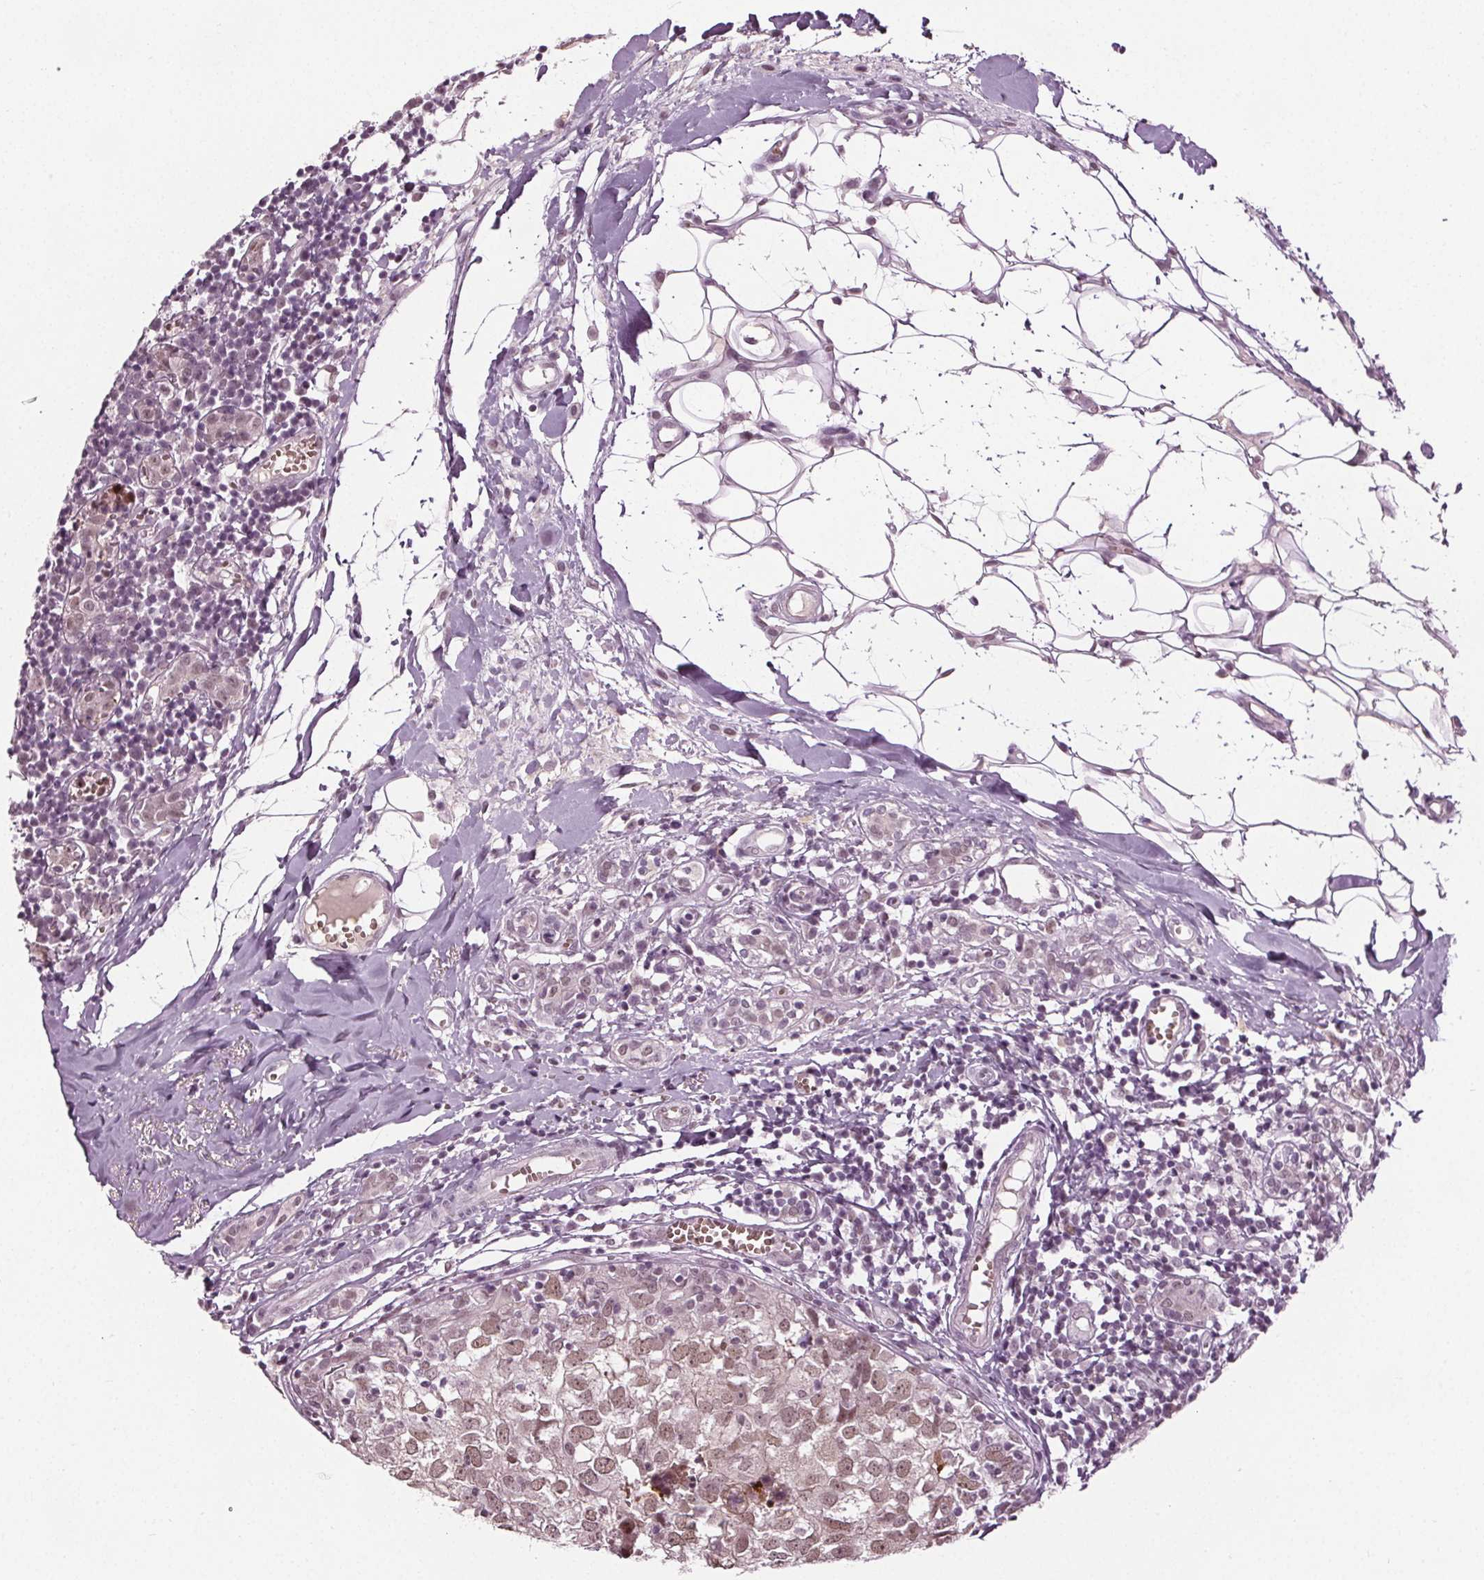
{"staining": {"intensity": "weak", "quantity": ">75%", "location": "nuclear"}, "tissue": "breast cancer", "cell_type": "Tumor cells", "image_type": "cancer", "snomed": [{"axis": "morphology", "description": "Duct carcinoma"}, {"axis": "topography", "description": "Breast"}], "caption": "Immunohistochemistry photomicrograph of neoplastic tissue: breast invasive ductal carcinoma stained using immunohistochemistry (IHC) reveals low levels of weak protein expression localized specifically in the nuclear of tumor cells, appearing as a nuclear brown color.", "gene": "IWS1", "patient": {"sex": "female", "age": 30}}